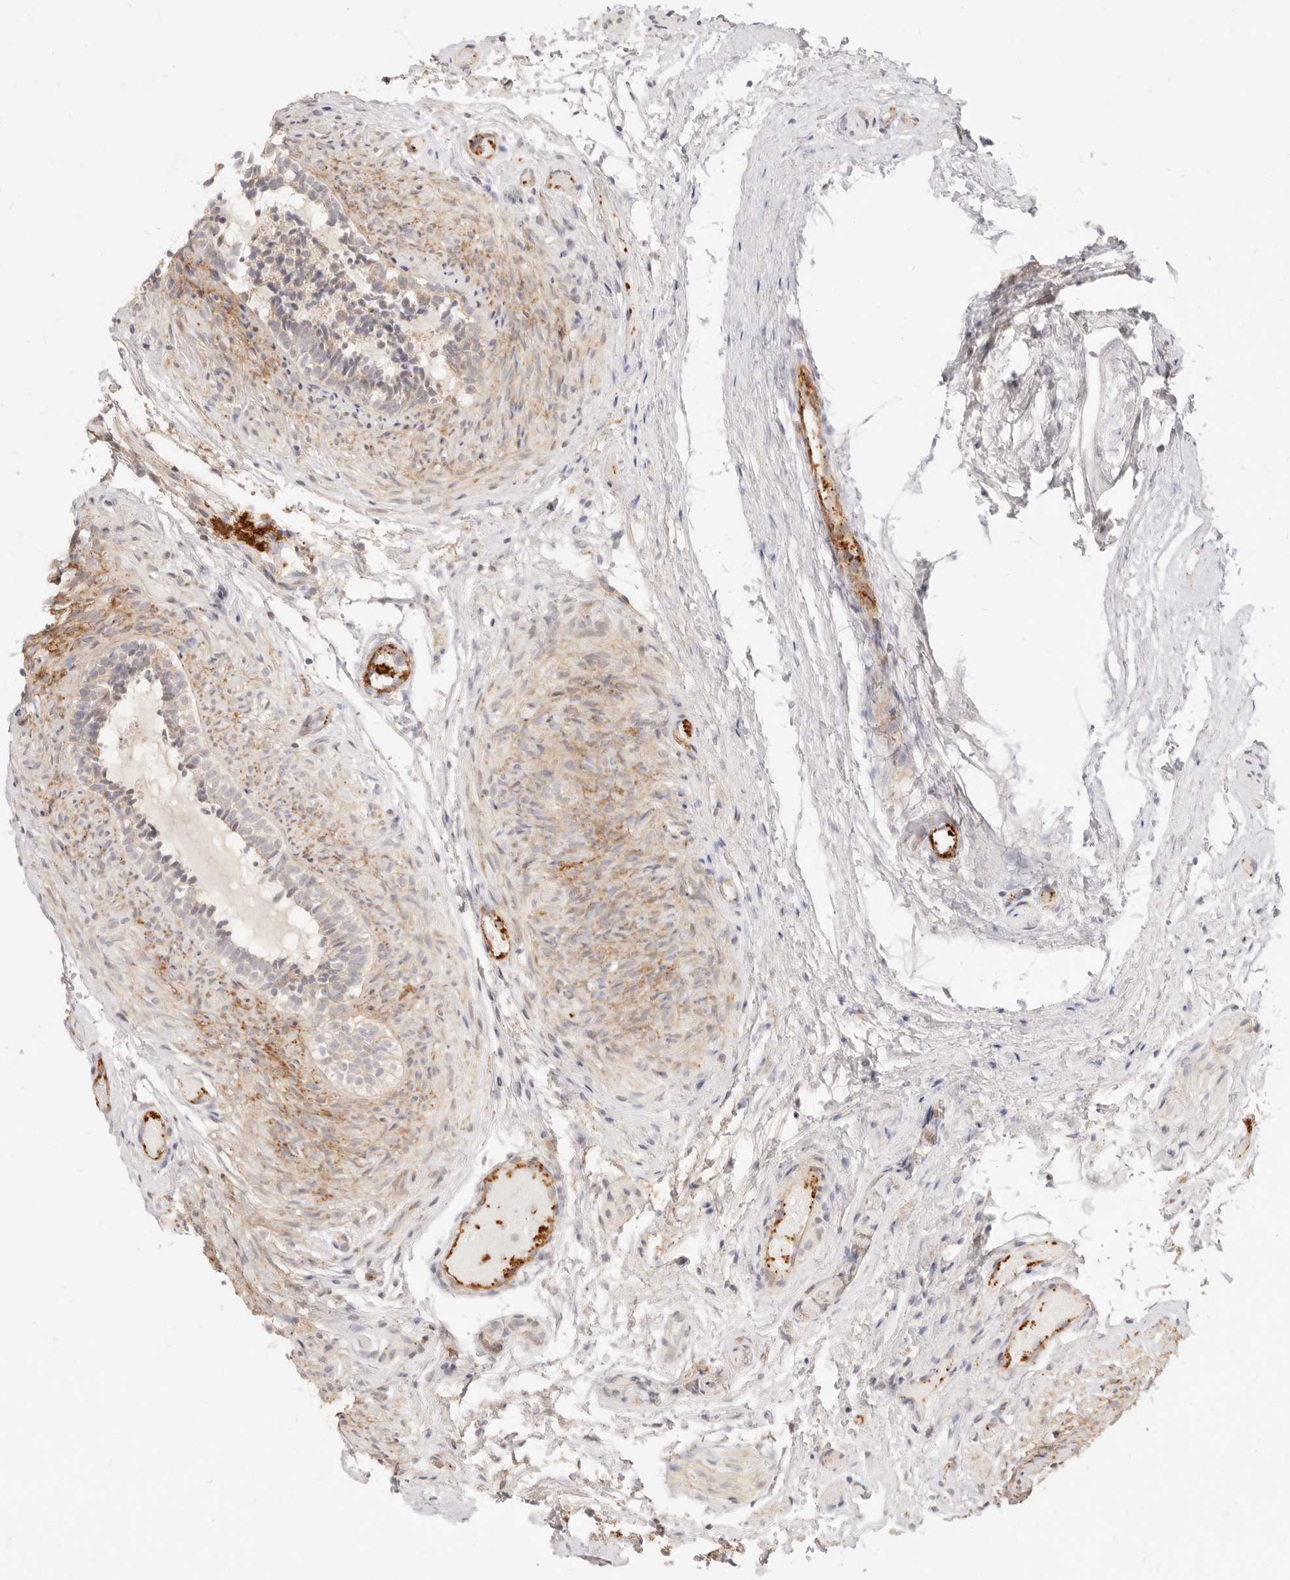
{"staining": {"intensity": "moderate", "quantity": "25%-75%", "location": "cytoplasmic/membranous"}, "tissue": "epididymis", "cell_type": "Glandular cells", "image_type": "normal", "snomed": [{"axis": "morphology", "description": "Normal tissue, NOS"}, {"axis": "topography", "description": "Epididymis"}], "caption": "High-magnification brightfield microscopy of benign epididymis stained with DAB (3,3'-diaminobenzidine) (brown) and counterstained with hematoxylin (blue). glandular cells exhibit moderate cytoplasmic/membranous positivity is appreciated in about25%-75% of cells. Using DAB (3,3'-diaminobenzidine) (brown) and hematoxylin (blue) stains, captured at high magnification using brightfield microscopy.", "gene": "UBXN10", "patient": {"sex": "male", "age": 5}}